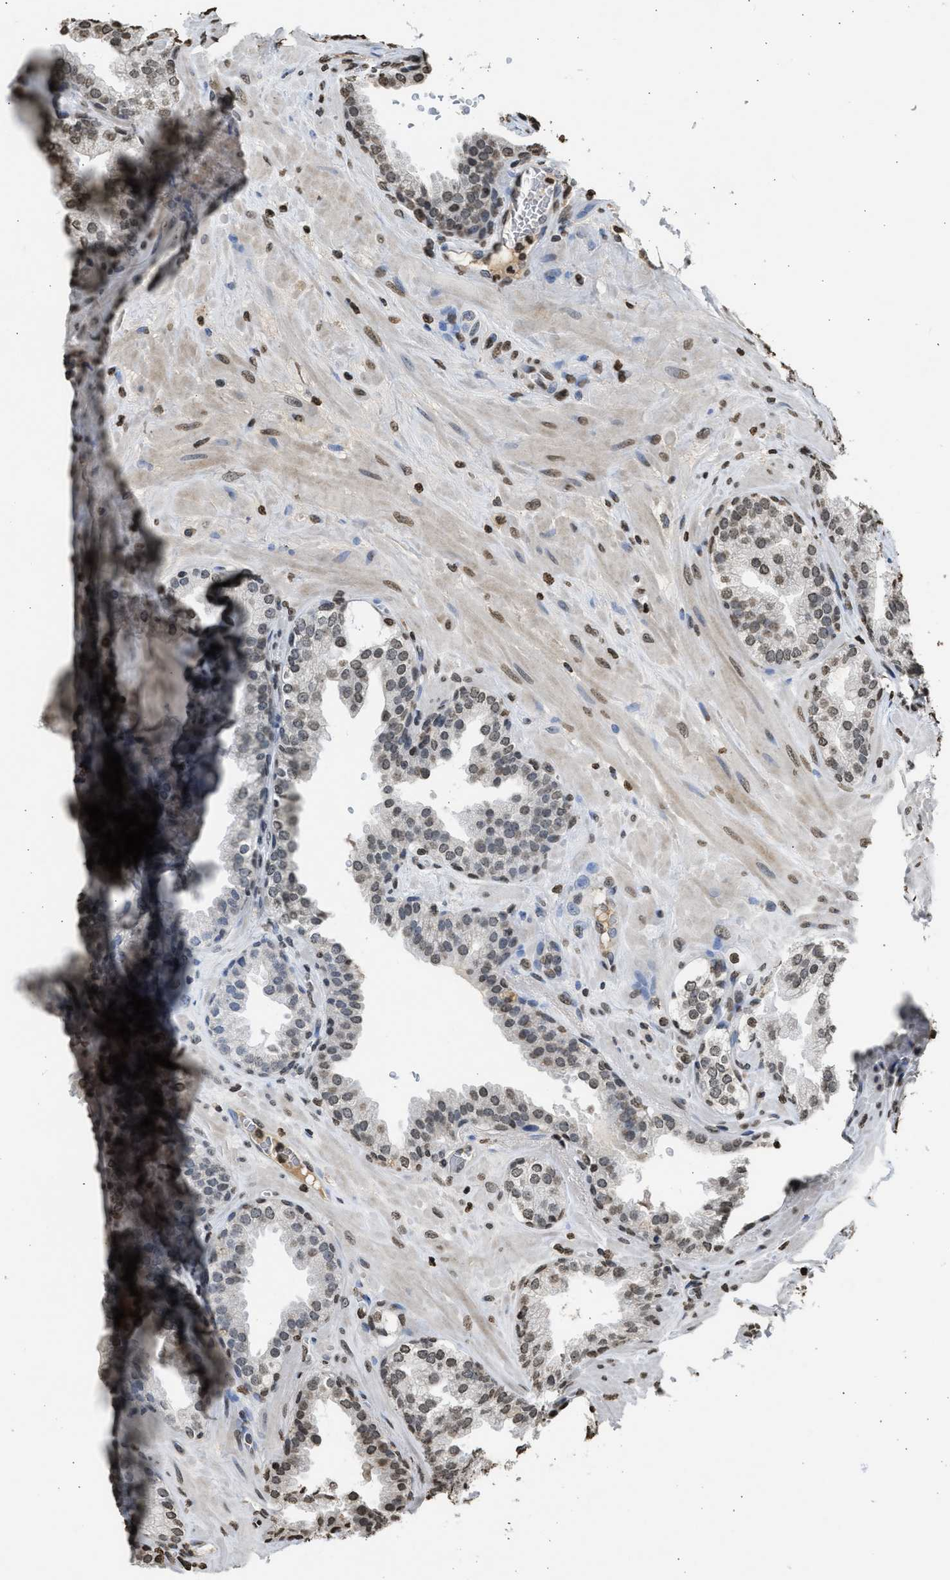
{"staining": {"intensity": "moderate", "quantity": ">75%", "location": "nuclear"}, "tissue": "prostate", "cell_type": "Glandular cells", "image_type": "normal", "snomed": [{"axis": "morphology", "description": "Normal tissue, NOS"}, {"axis": "topography", "description": "Prostate"}], "caption": "Prostate was stained to show a protein in brown. There is medium levels of moderate nuclear expression in about >75% of glandular cells. Nuclei are stained in blue.", "gene": "RRAGC", "patient": {"sex": "male", "age": 51}}